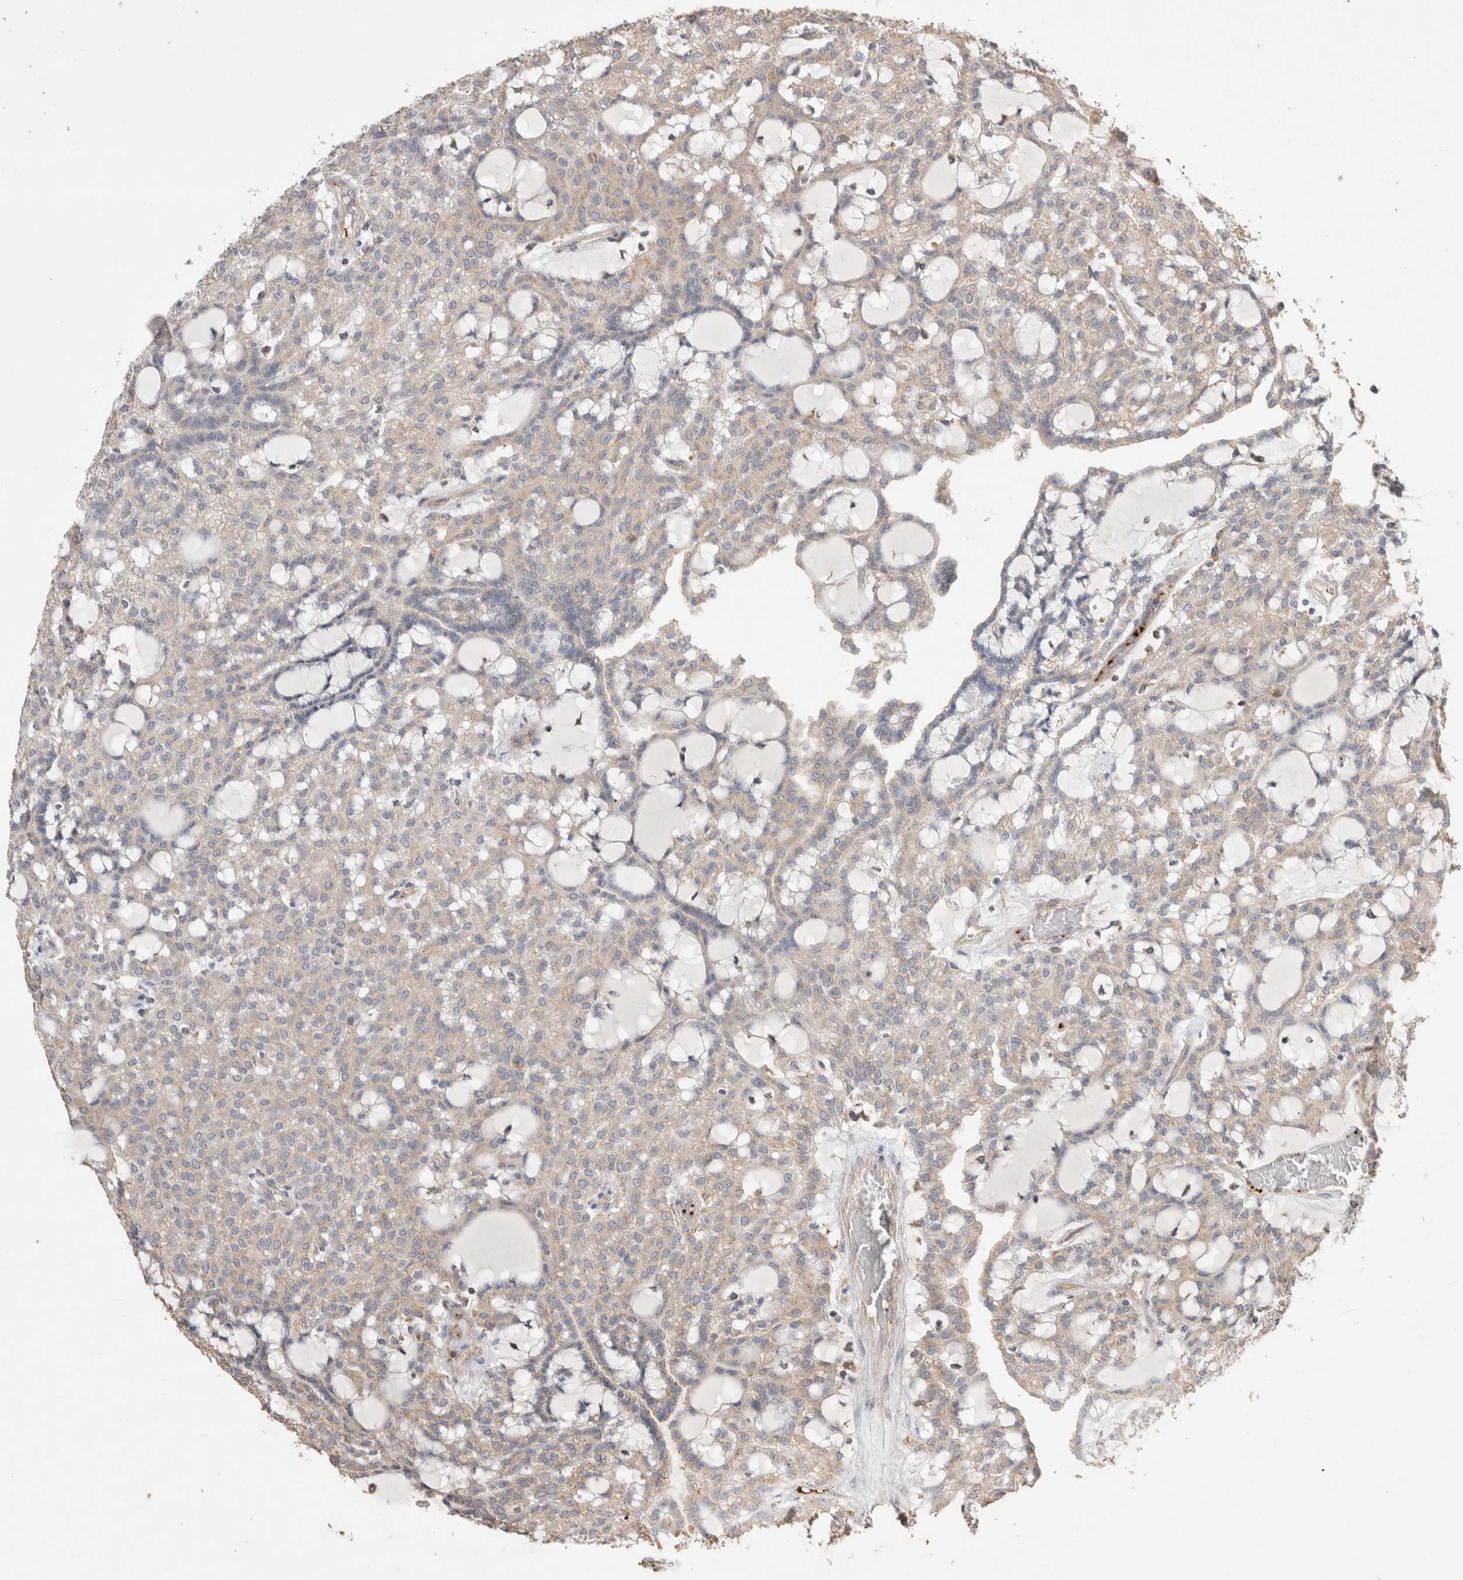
{"staining": {"intensity": "weak", "quantity": "25%-75%", "location": "cytoplasmic/membranous"}, "tissue": "renal cancer", "cell_type": "Tumor cells", "image_type": "cancer", "snomed": [{"axis": "morphology", "description": "Adenocarcinoma, NOS"}, {"axis": "topography", "description": "Kidney"}], "caption": "Brown immunohistochemical staining in human renal cancer (adenocarcinoma) demonstrates weak cytoplasmic/membranous expression in approximately 25%-75% of tumor cells.", "gene": "SNX31", "patient": {"sex": "male", "age": 63}}